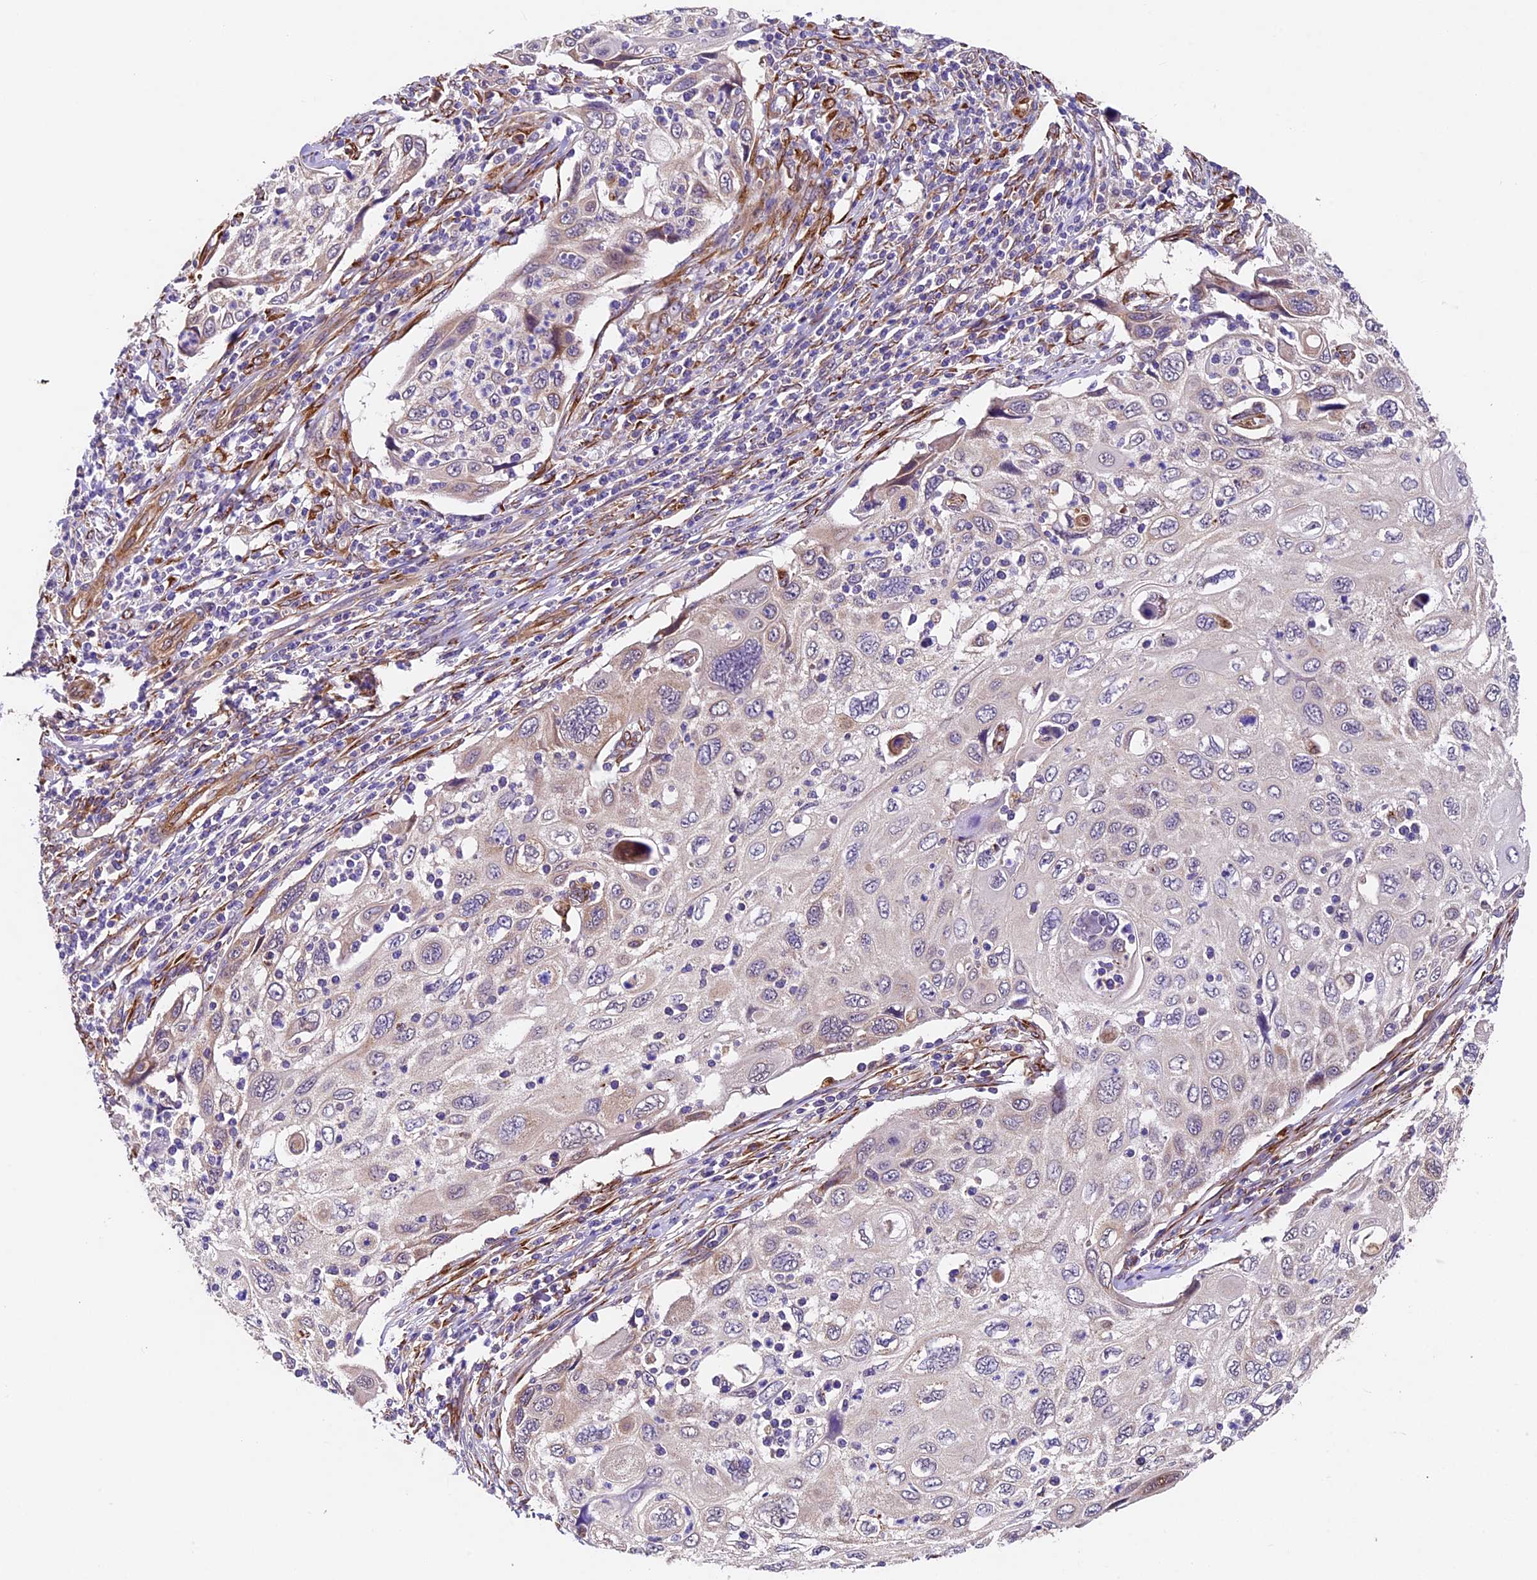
{"staining": {"intensity": "negative", "quantity": "none", "location": "none"}, "tissue": "cervical cancer", "cell_type": "Tumor cells", "image_type": "cancer", "snomed": [{"axis": "morphology", "description": "Squamous cell carcinoma, NOS"}, {"axis": "topography", "description": "Cervix"}], "caption": "Immunohistochemistry photomicrograph of human cervical squamous cell carcinoma stained for a protein (brown), which reveals no staining in tumor cells.", "gene": "LSM7", "patient": {"sex": "female", "age": 70}}